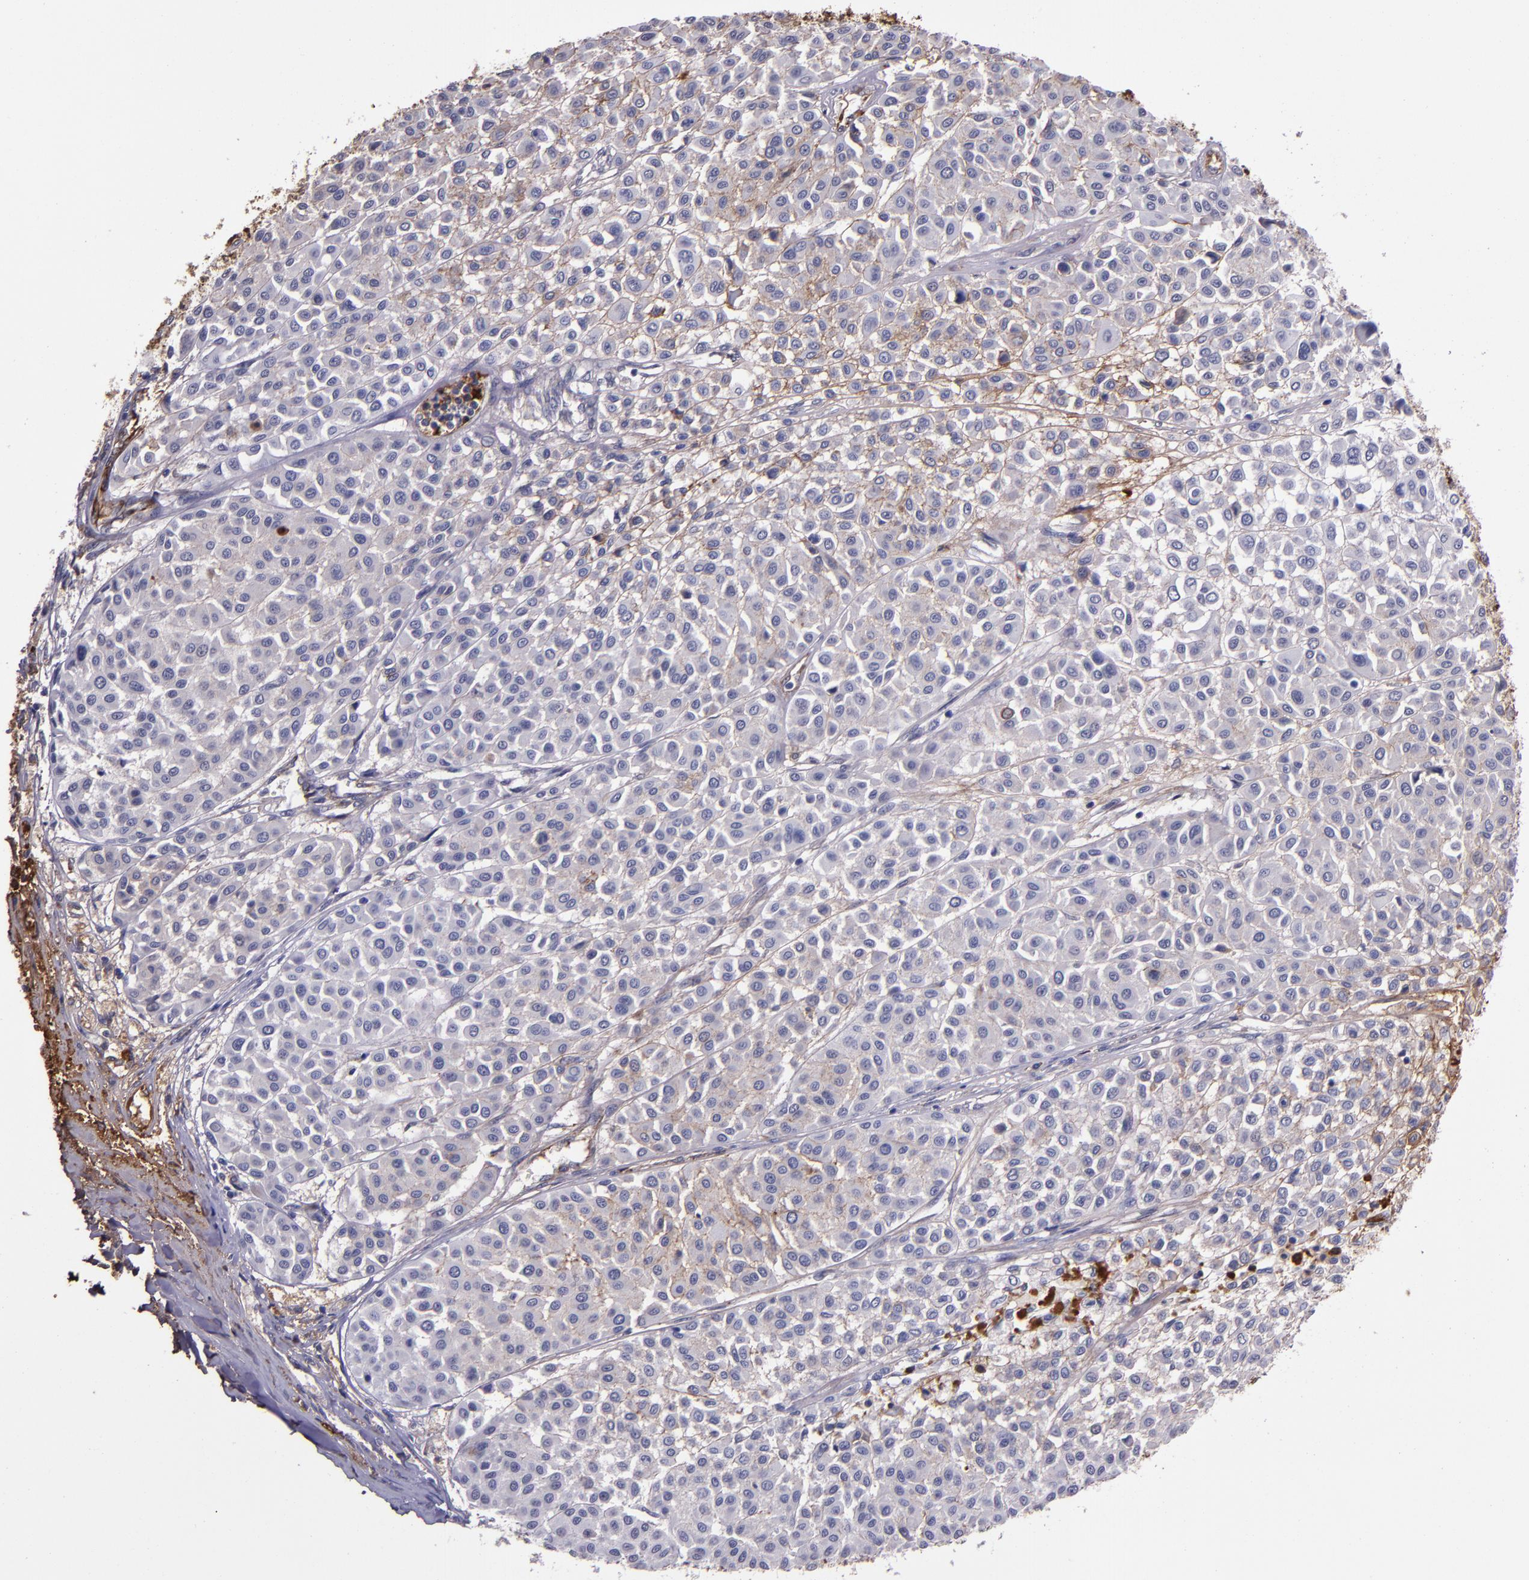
{"staining": {"intensity": "negative", "quantity": "none", "location": "none"}, "tissue": "melanoma", "cell_type": "Tumor cells", "image_type": "cancer", "snomed": [{"axis": "morphology", "description": "Malignant melanoma, Metastatic site"}, {"axis": "topography", "description": "Soft tissue"}], "caption": "Human melanoma stained for a protein using IHC shows no positivity in tumor cells.", "gene": "A2M", "patient": {"sex": "male", "age": 41}}